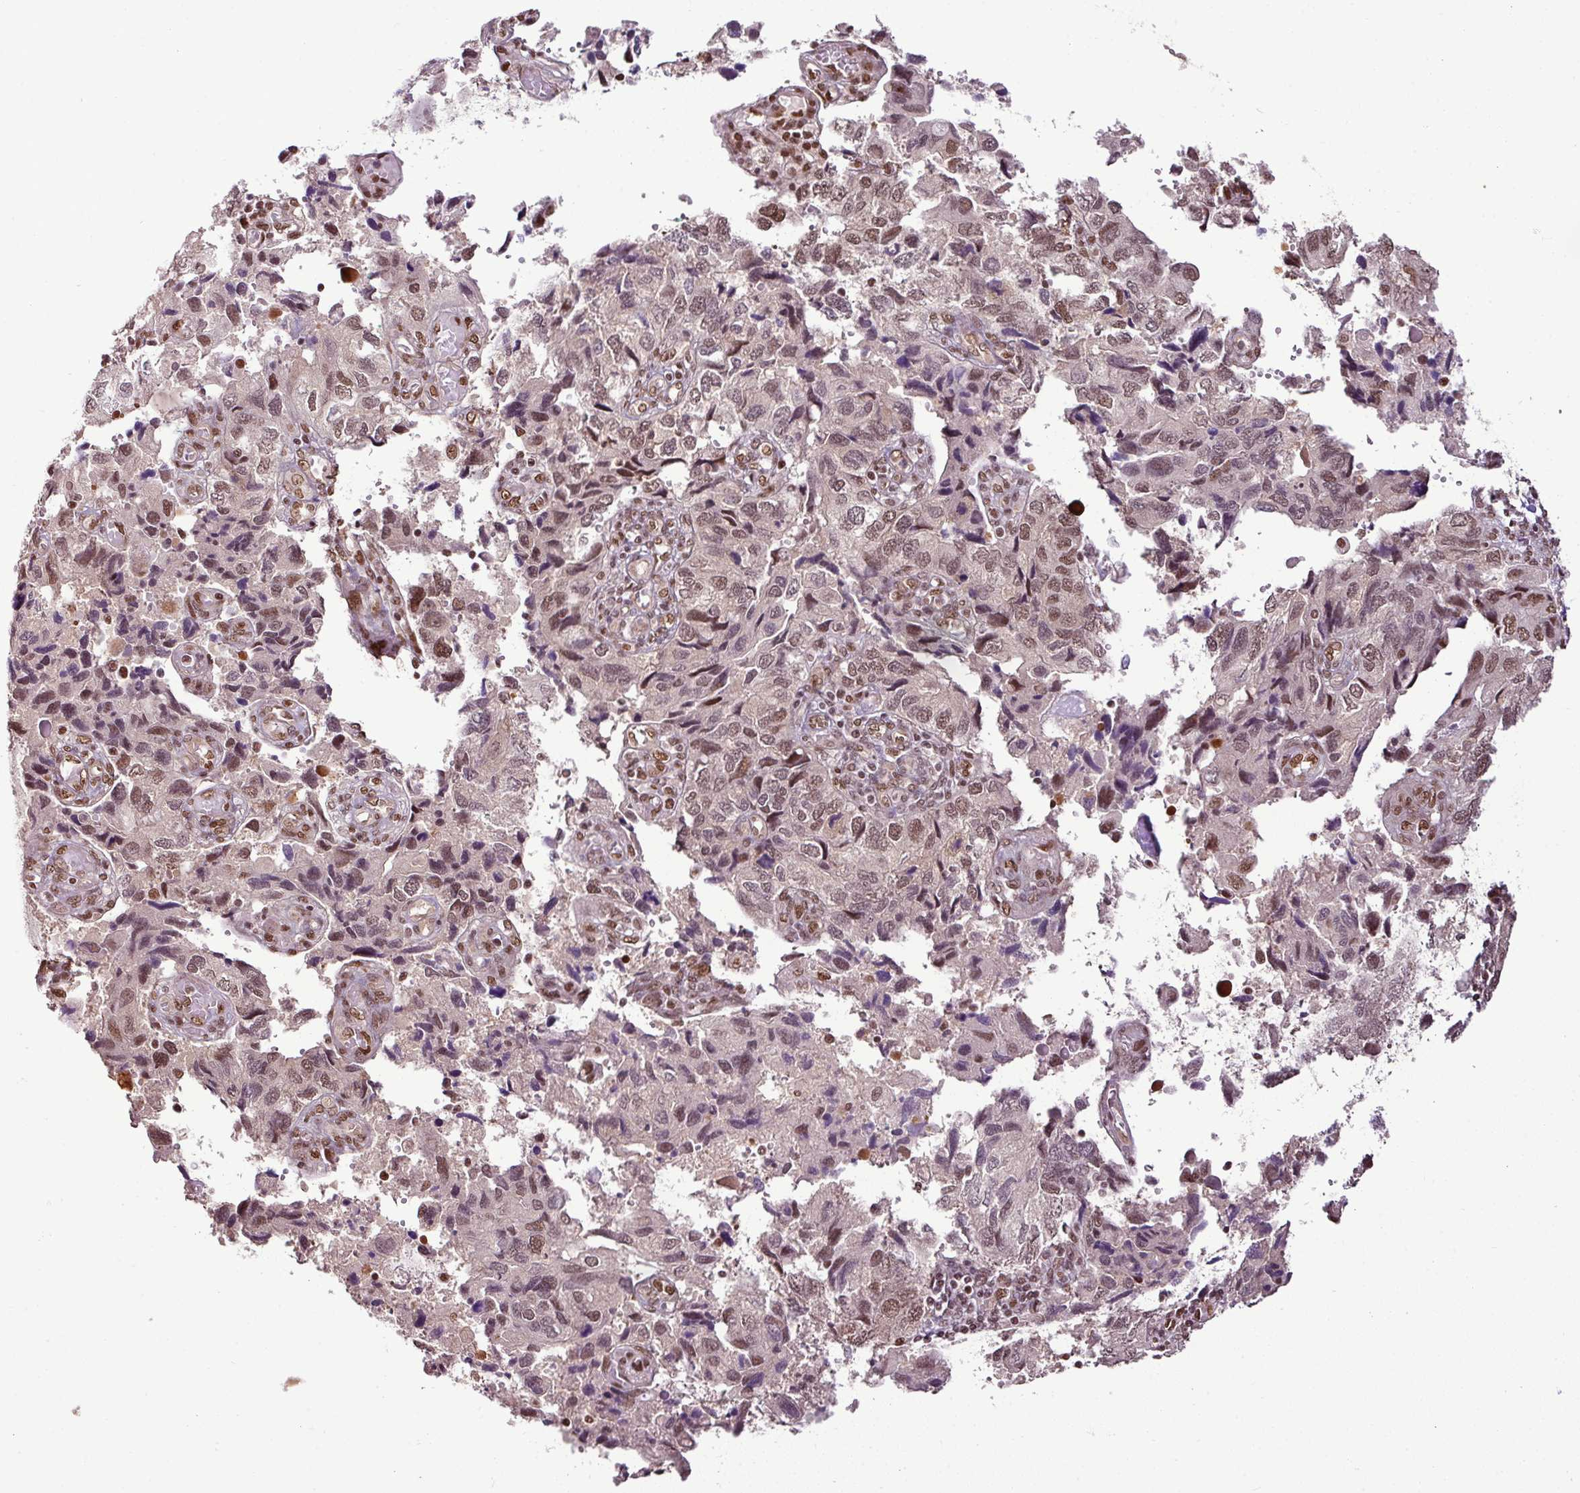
{"staining": {"intensity": "moderate", "quantity": ">75%", "location": "nuclear"}, "tissue": "endometrial cancer", "cell_type": "Tumor cells", "image_type": "cancer", "snomed": [{"axis": "morphology", "description": "Carcinoma, NOS"}, {"axis": "topography", "description": "Uterus"}], "caption": "Brown immunohistochemical staining in endometrial cancer (carcinoma) reveals moderate nuclear staining in approximately >75% of tumor cells.", "gene": "PGAP4", "patient": {"sex": "female", "age": 76}}